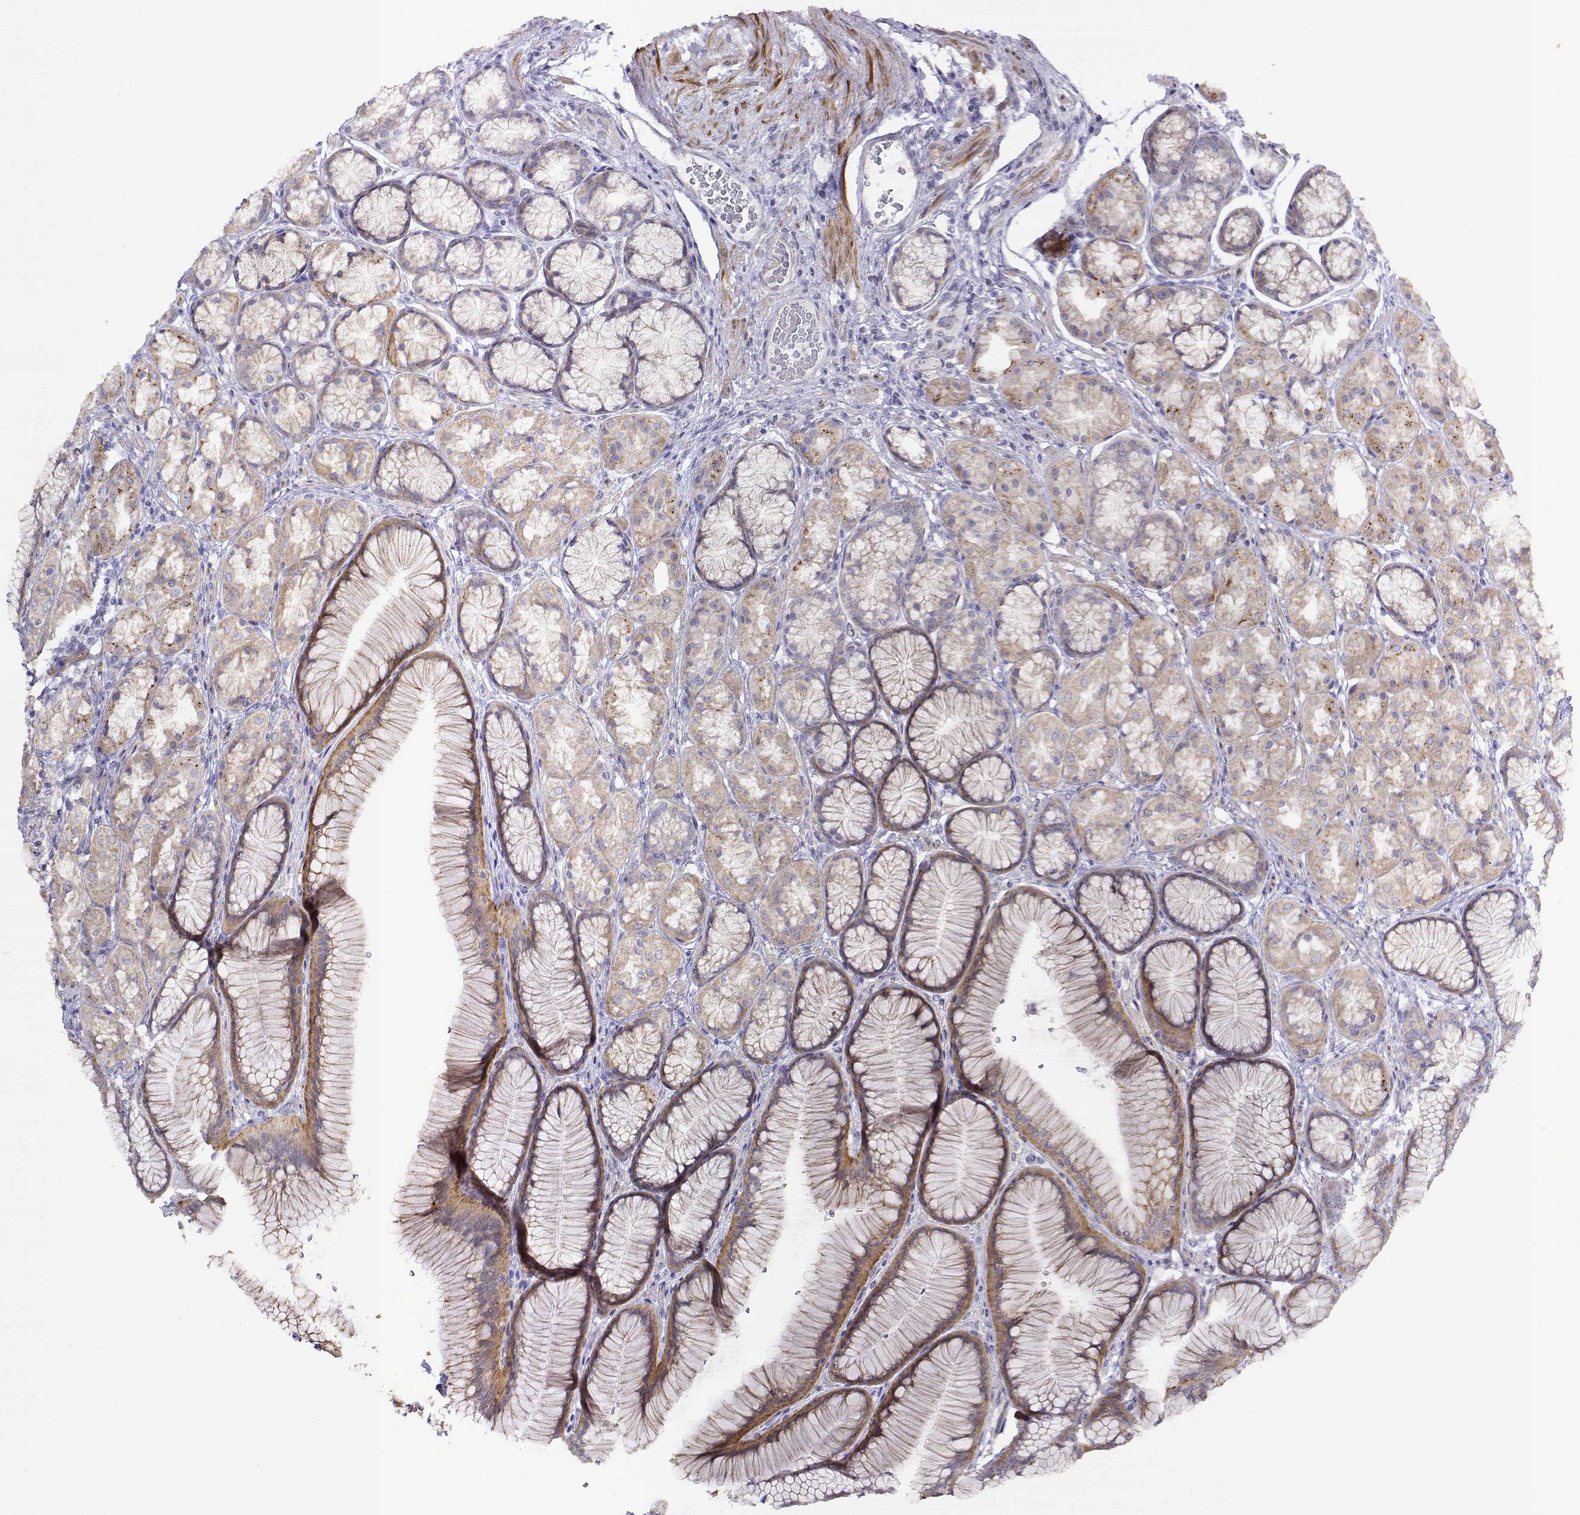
{"staining": {"intensity": "moderate", "quantity": "25%-75%", "location": "cytoplasmic/membranous"}, "tissue": "stomach", "cell_type": "Glandular cells", "image_type": "normal", "snomed": [{"axis": "morphology", "description": "Normal tissue, NOS"}, {"axis": "morphology", "description": "Adenocarcinoma, NOS"}, {"axis": "morphology", "description": "Adenocarcinoma, High grade"}, {"axis": "topography", "description": "Stomach, upper"}, {"axis": "topography", "description": "Stomach"}], "caption": "A micrograph of human stomach stained for a protein displays moderate cytoplasmic/membranous brown staining in glandular cells.", "gene": "NOS1AP", "patient": {"sex": "female", "age": 65}}